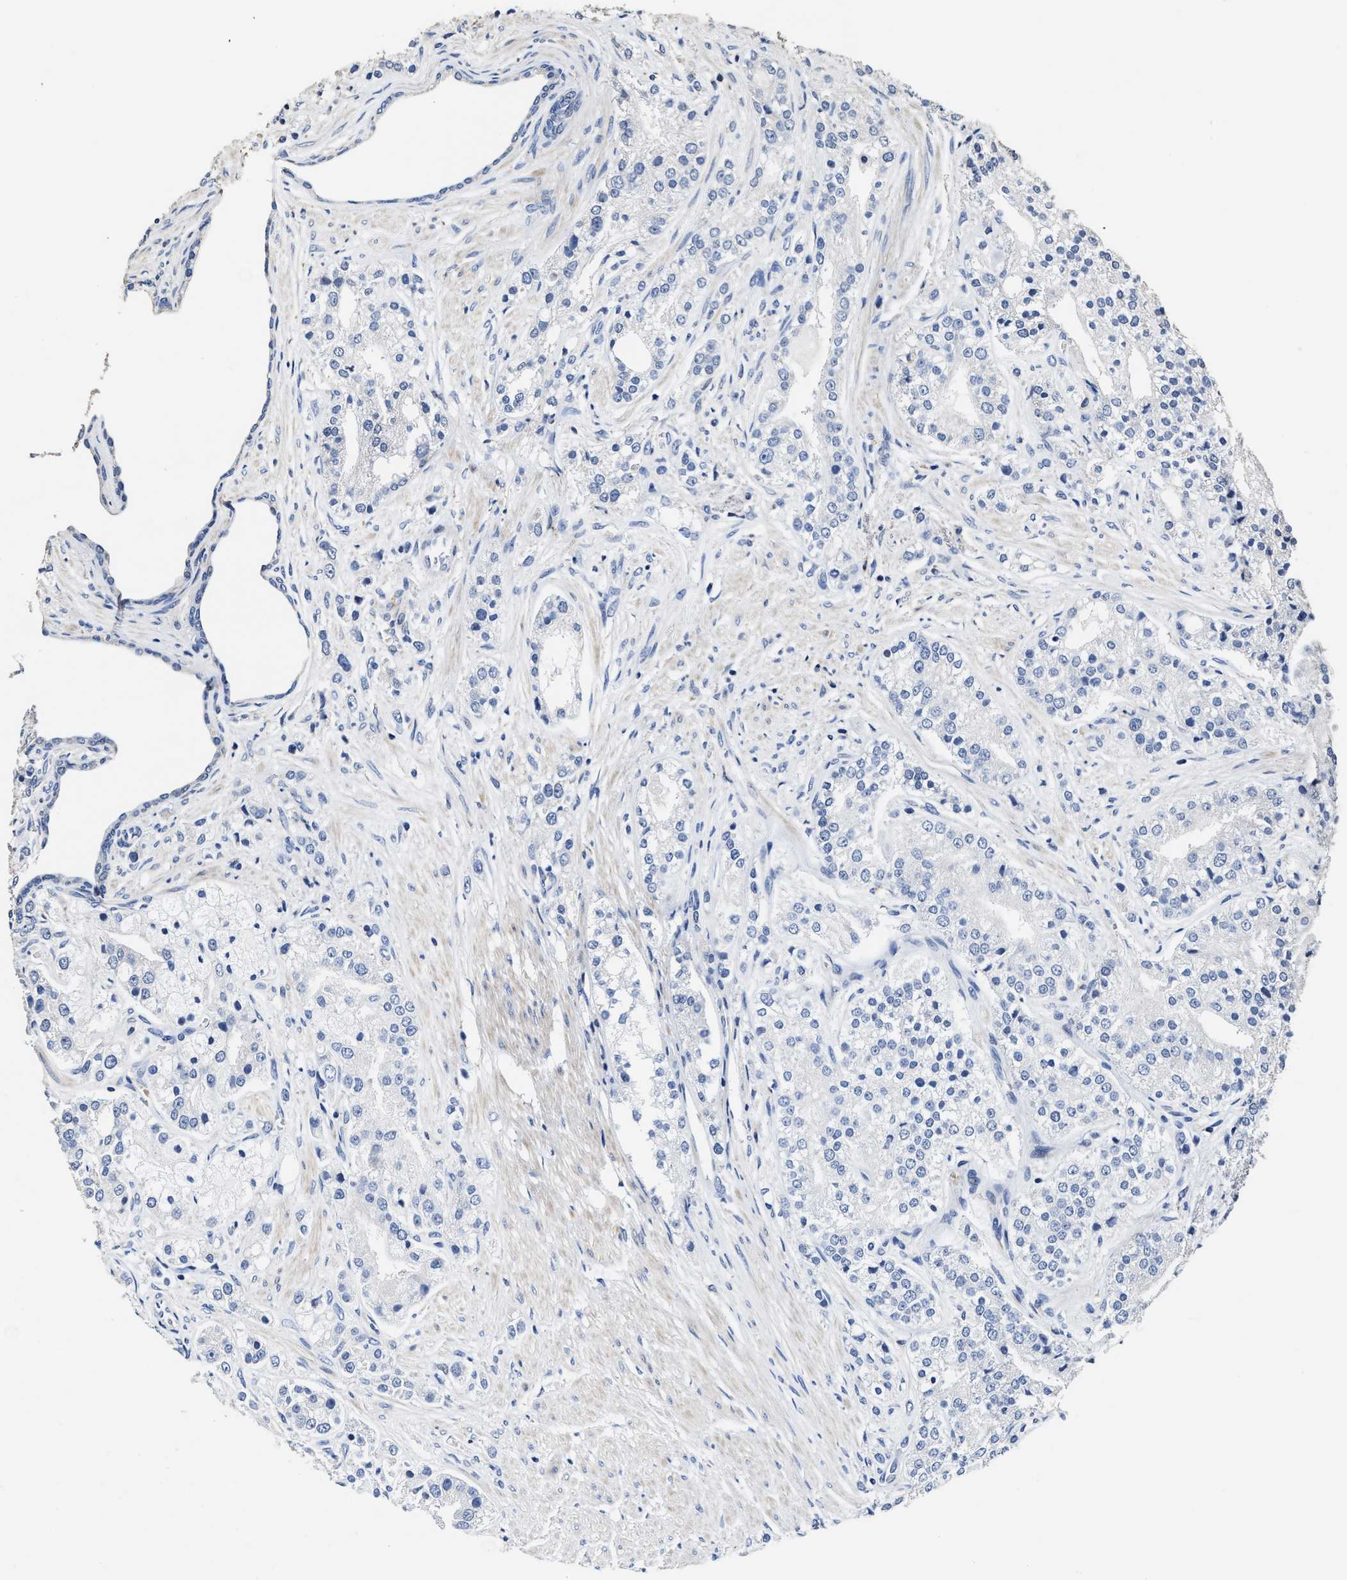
{"staining": {"intensity": "negative", "quantity": "none", "location": "none"}, "tissue": "prostate cancer", "cell_type": "Tumor cells", "image_type": "cancer", "snomed": [{"axis": "morphology", "description": "Adenocarcinoma, High grade"}, {"axis": "topography", "description": "Prostate"}], "caption": "High power microscopy photomicrograph of an IHC photomicrograph of prostate cancer (high-grade adenocarcinoma), revealing no significant positivity in tumor cells.", "gene": "ZFAT", "patient": {"sex": "male", "age": 50}}